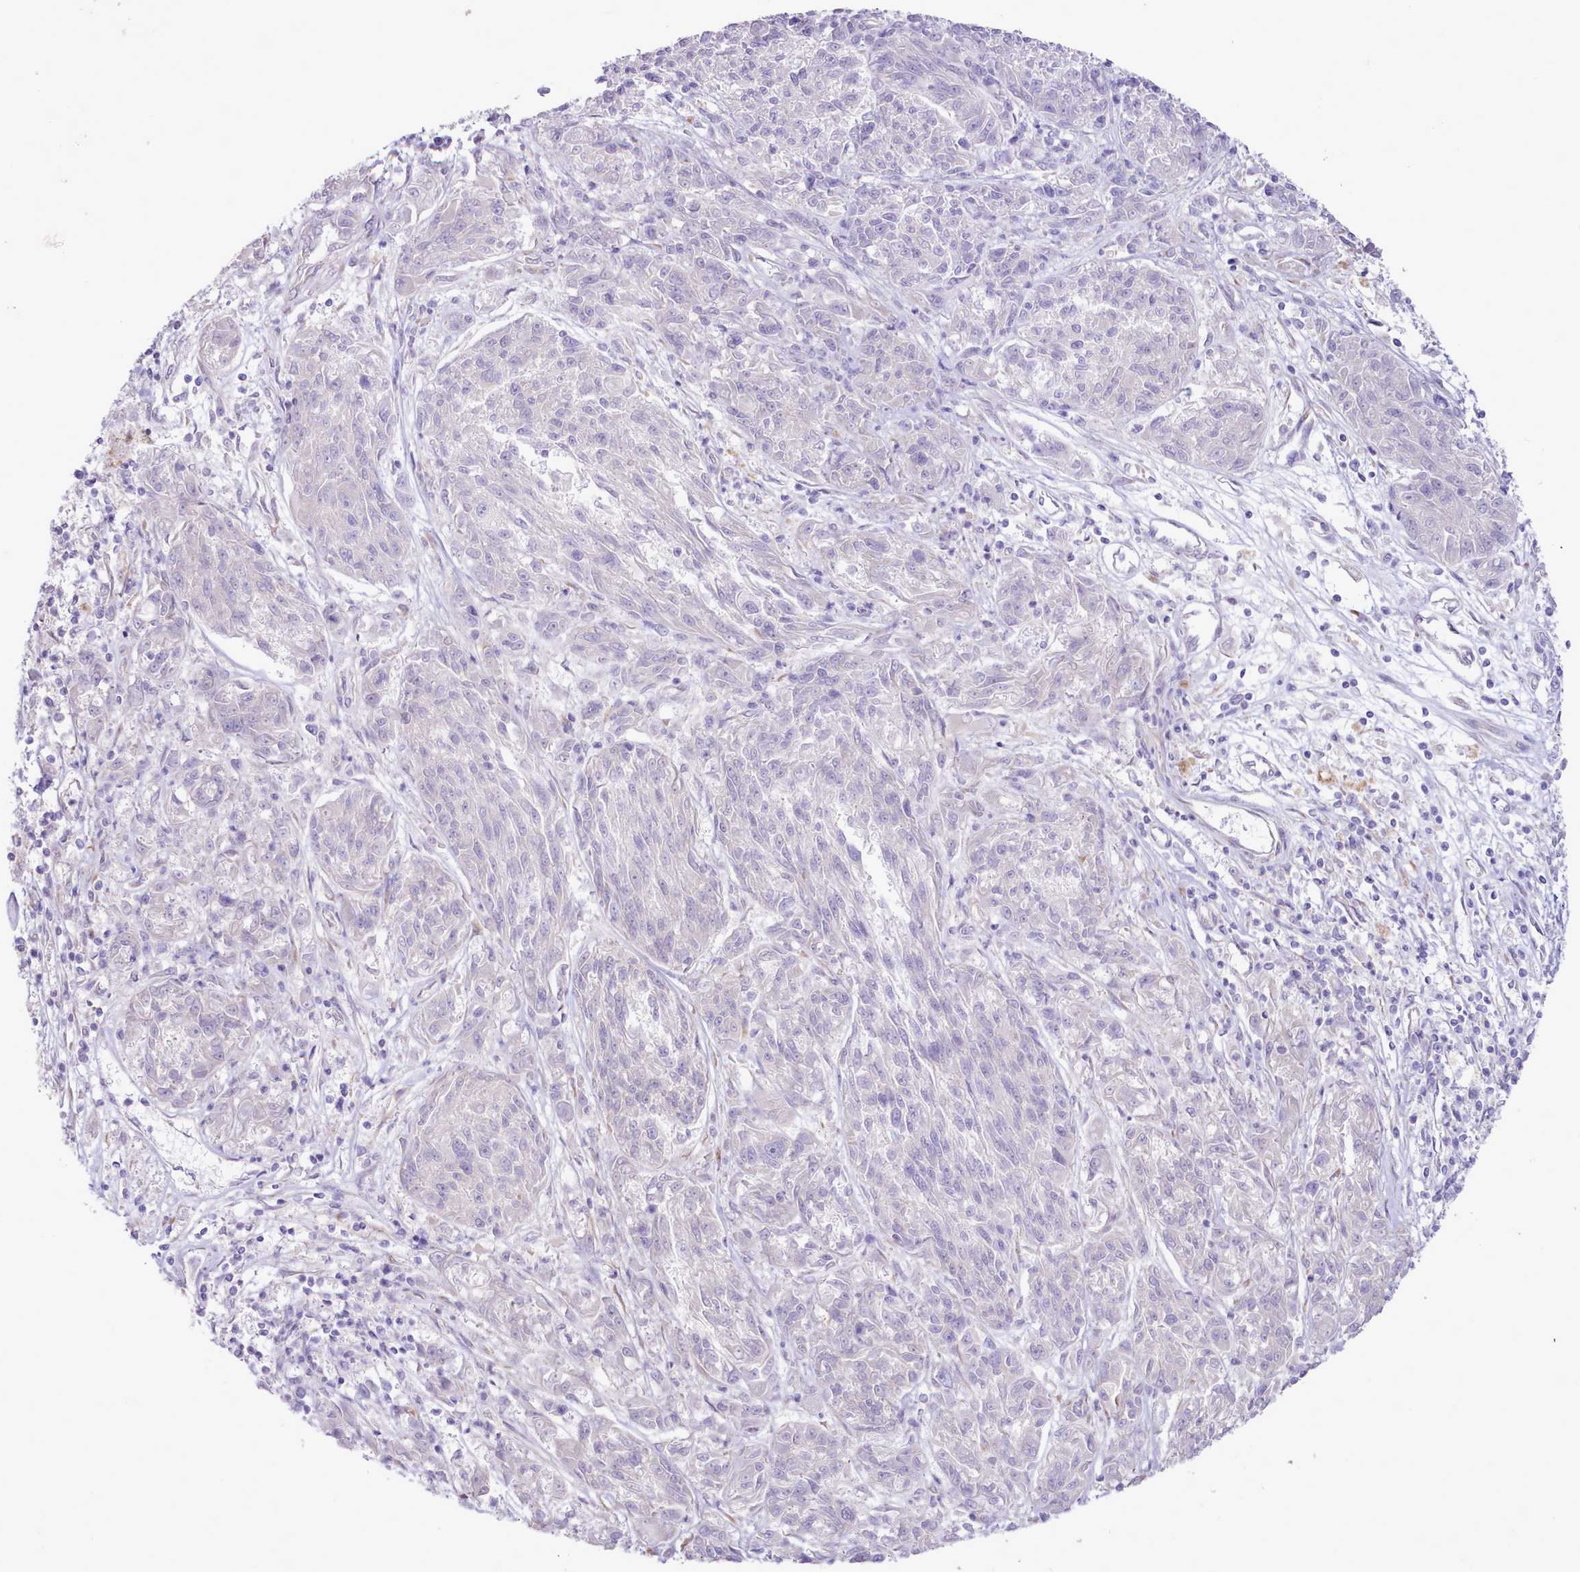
{"staining": {"intensity": "negative", "quantity": "none", "location": "none"}, "tissue": "melanoma", "cell_type": "Tumor cells", "image_type": "cancer", "snomed": [{"axis": "morphology", "description": "Malignant melanoma, NOS"}, {"axis": "topography", "description": "Skin"}], "caption": "A high-resolution photomicrograph shows IHC staining of malignant melanoma, which displays no significant positivity in tumor cells.", "gene": "CCL1", "patient": {"sex": "male", "age": 53}}